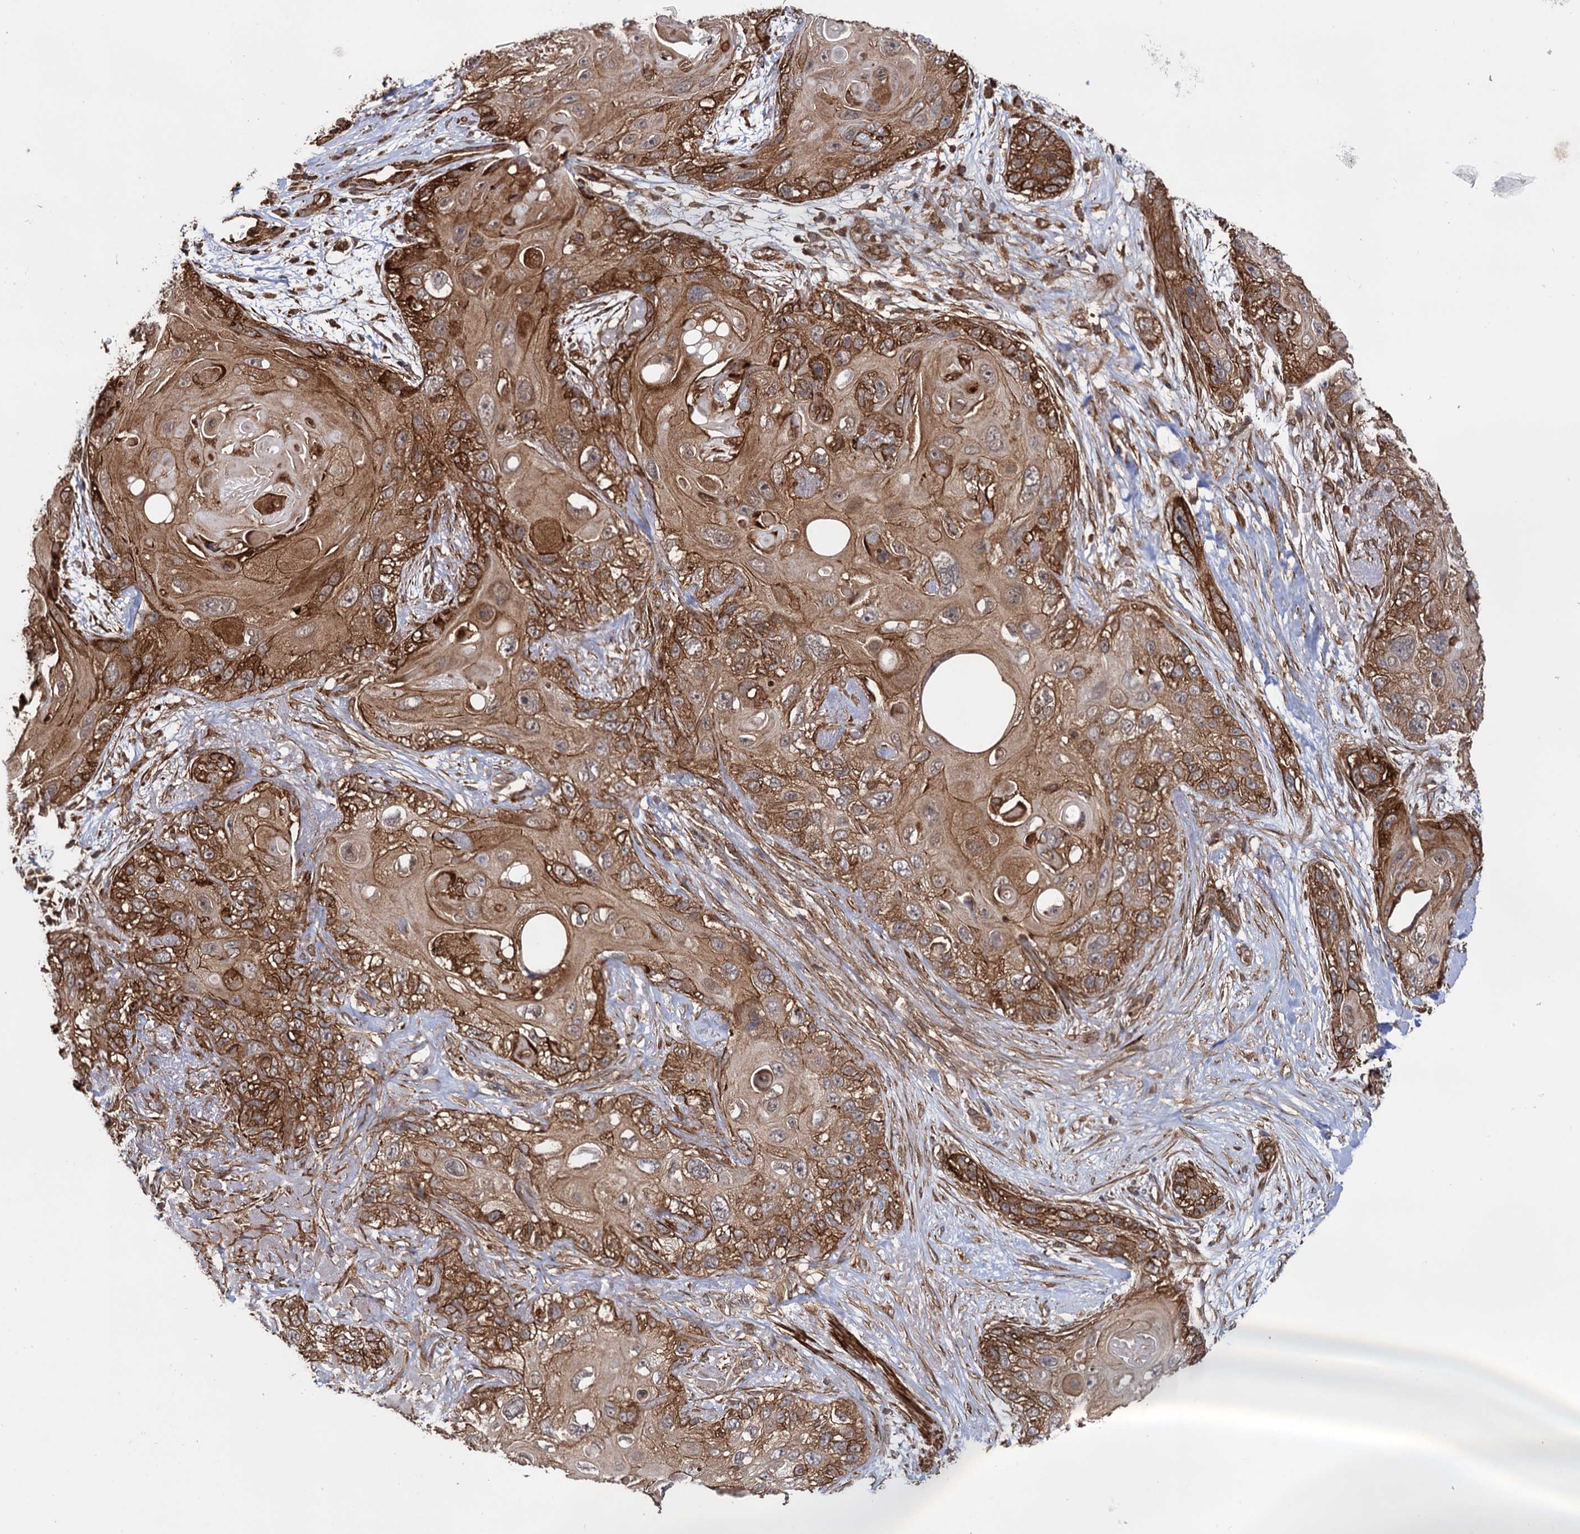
{"staining": {"intensity": "moderate", "quantity": ">75%", "location": "cytoplasmic/membranous"}, "tissue": "skin cancer", "cell_type": "Tumor cells", "image_type": "cancer", "snomed": [{"axis": "morphology", "description": "Normal tissue, NOS"}, {"axis": "morphology", "description": "Squamous cell carcinoma, NOS"}, {"axis": "topography", "description": "Skin"}], "caption": "This is a histology image of immunohistochemistry staining of skin squamous cell carcinoma, which shows moderate positivity in the cytoplasmic/membranous of tumor cells.", "gene": "ATP8B4", "patient": {"sex": "male", "age": 72}}